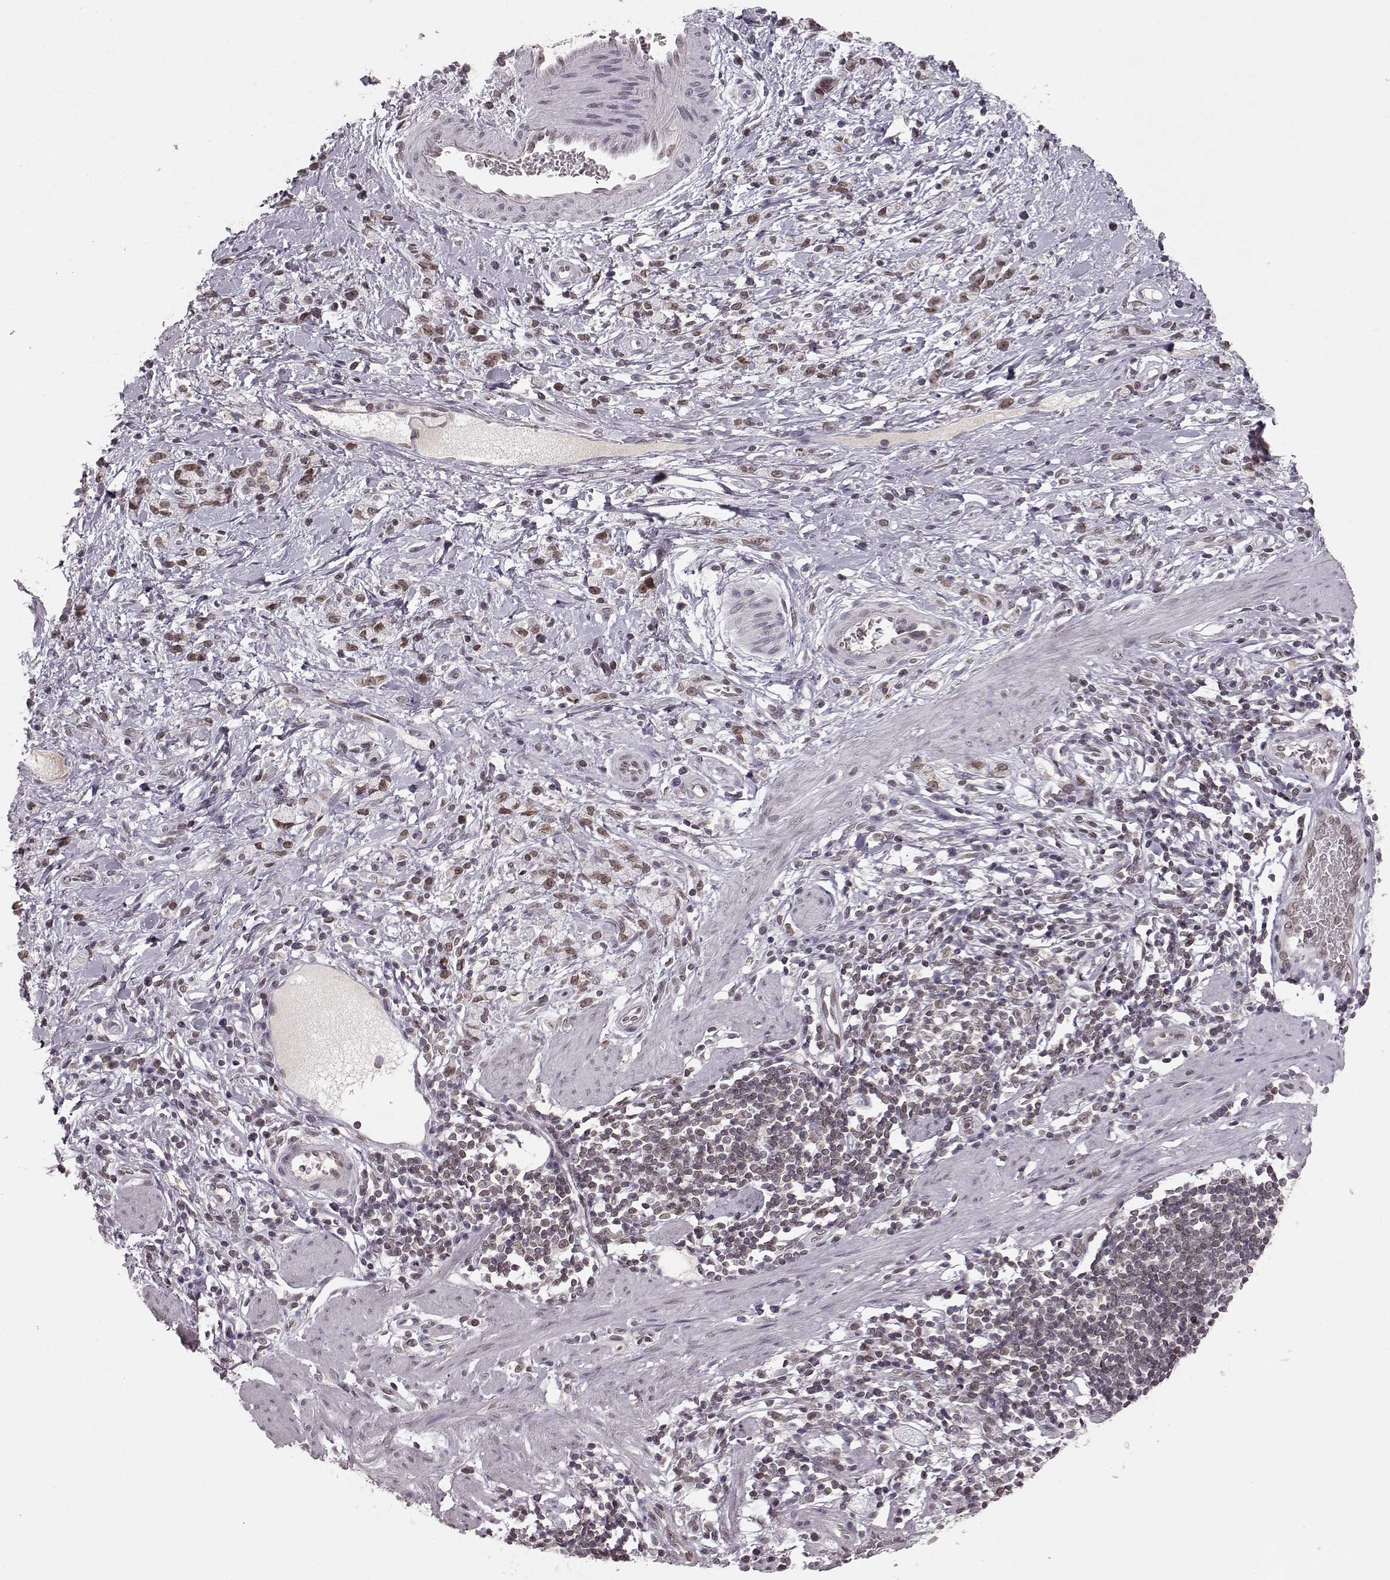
{"staining": {"intensity": "moderate", "quantity": "25%-75%", "location": "cytoplasmic/membranous,nuclear"}, "tissue": "stomach cancer", "cell_type": "Tumor cells", "image_type": "cancer", "snomed": [{"axis": "morphology", "description": "Adenocarcinoma, NOS"}, {"axis": "topography", "description": "Stomach"}], "caption": "A micrograph of human stomach cancer stained for a protein displays moderate cytoplasmic/membranous and nuclear brown staining in tumor cells.", "gene": "DCAF12", "patient": {"sex": "male", "age": 58}}